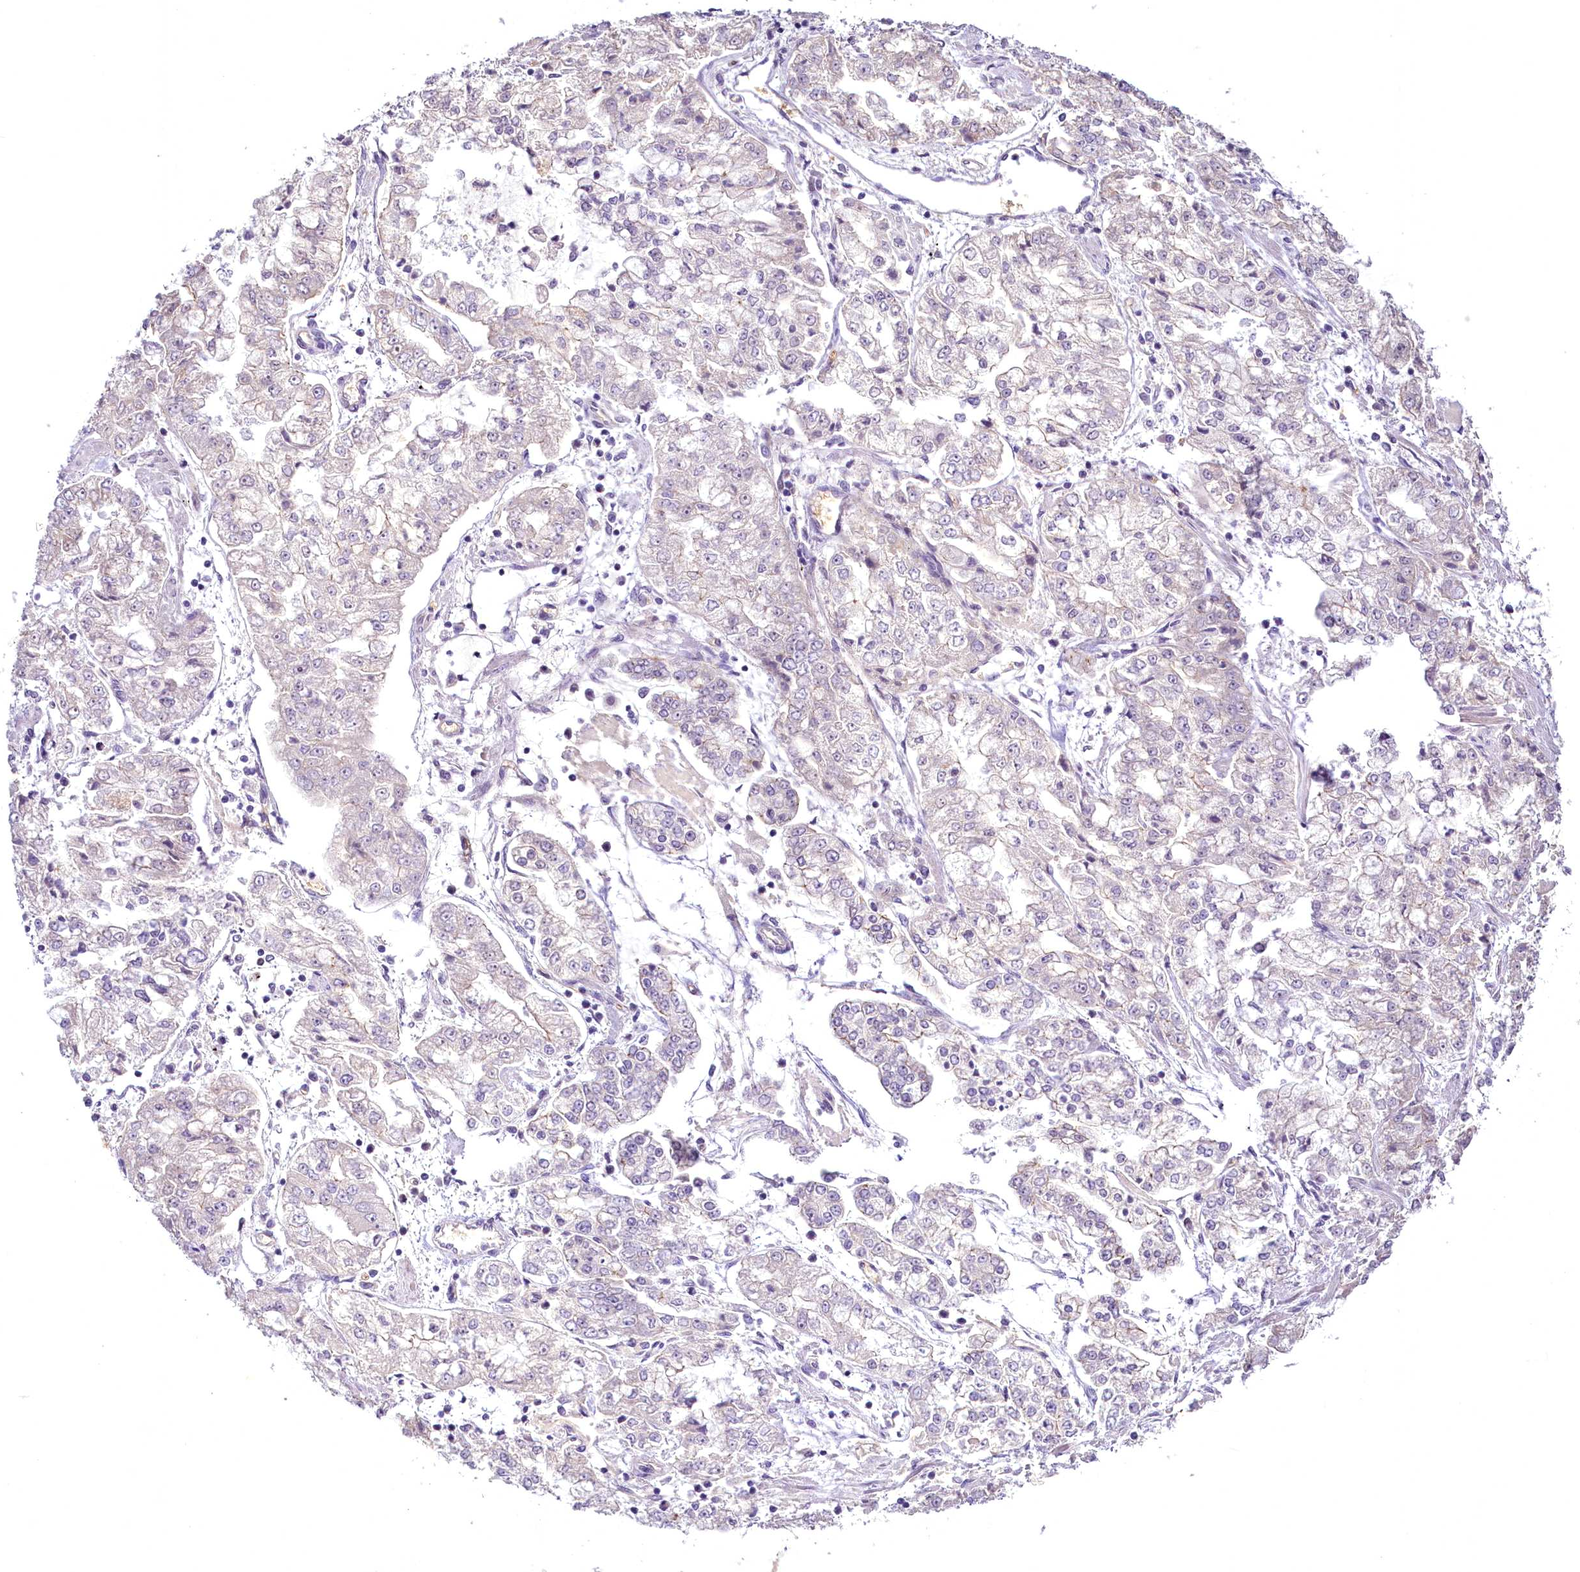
{"staining": {"intensity": "negative", "quantity": "none", "location": "none"}, "tissue": "stomach cancer", "cell_type": "Tumor cells", "image_type": "cancer", "snomed": [{"axis": "morphology", "description": "Adenocarcinoma, NOS"}, {"axis": "topography", "description": "Stomach"}], "caption": "IHC histopathology image of neoplastic tissue: adenocarcinoma (stomach) stained with DAB (3,3'-diaminobenzidine) exhibits no significant protein expression in tumor cells. Nuclei are stained in blue.", "gene": "BANK1", "patient": {"sex": "male", "age": 76}}